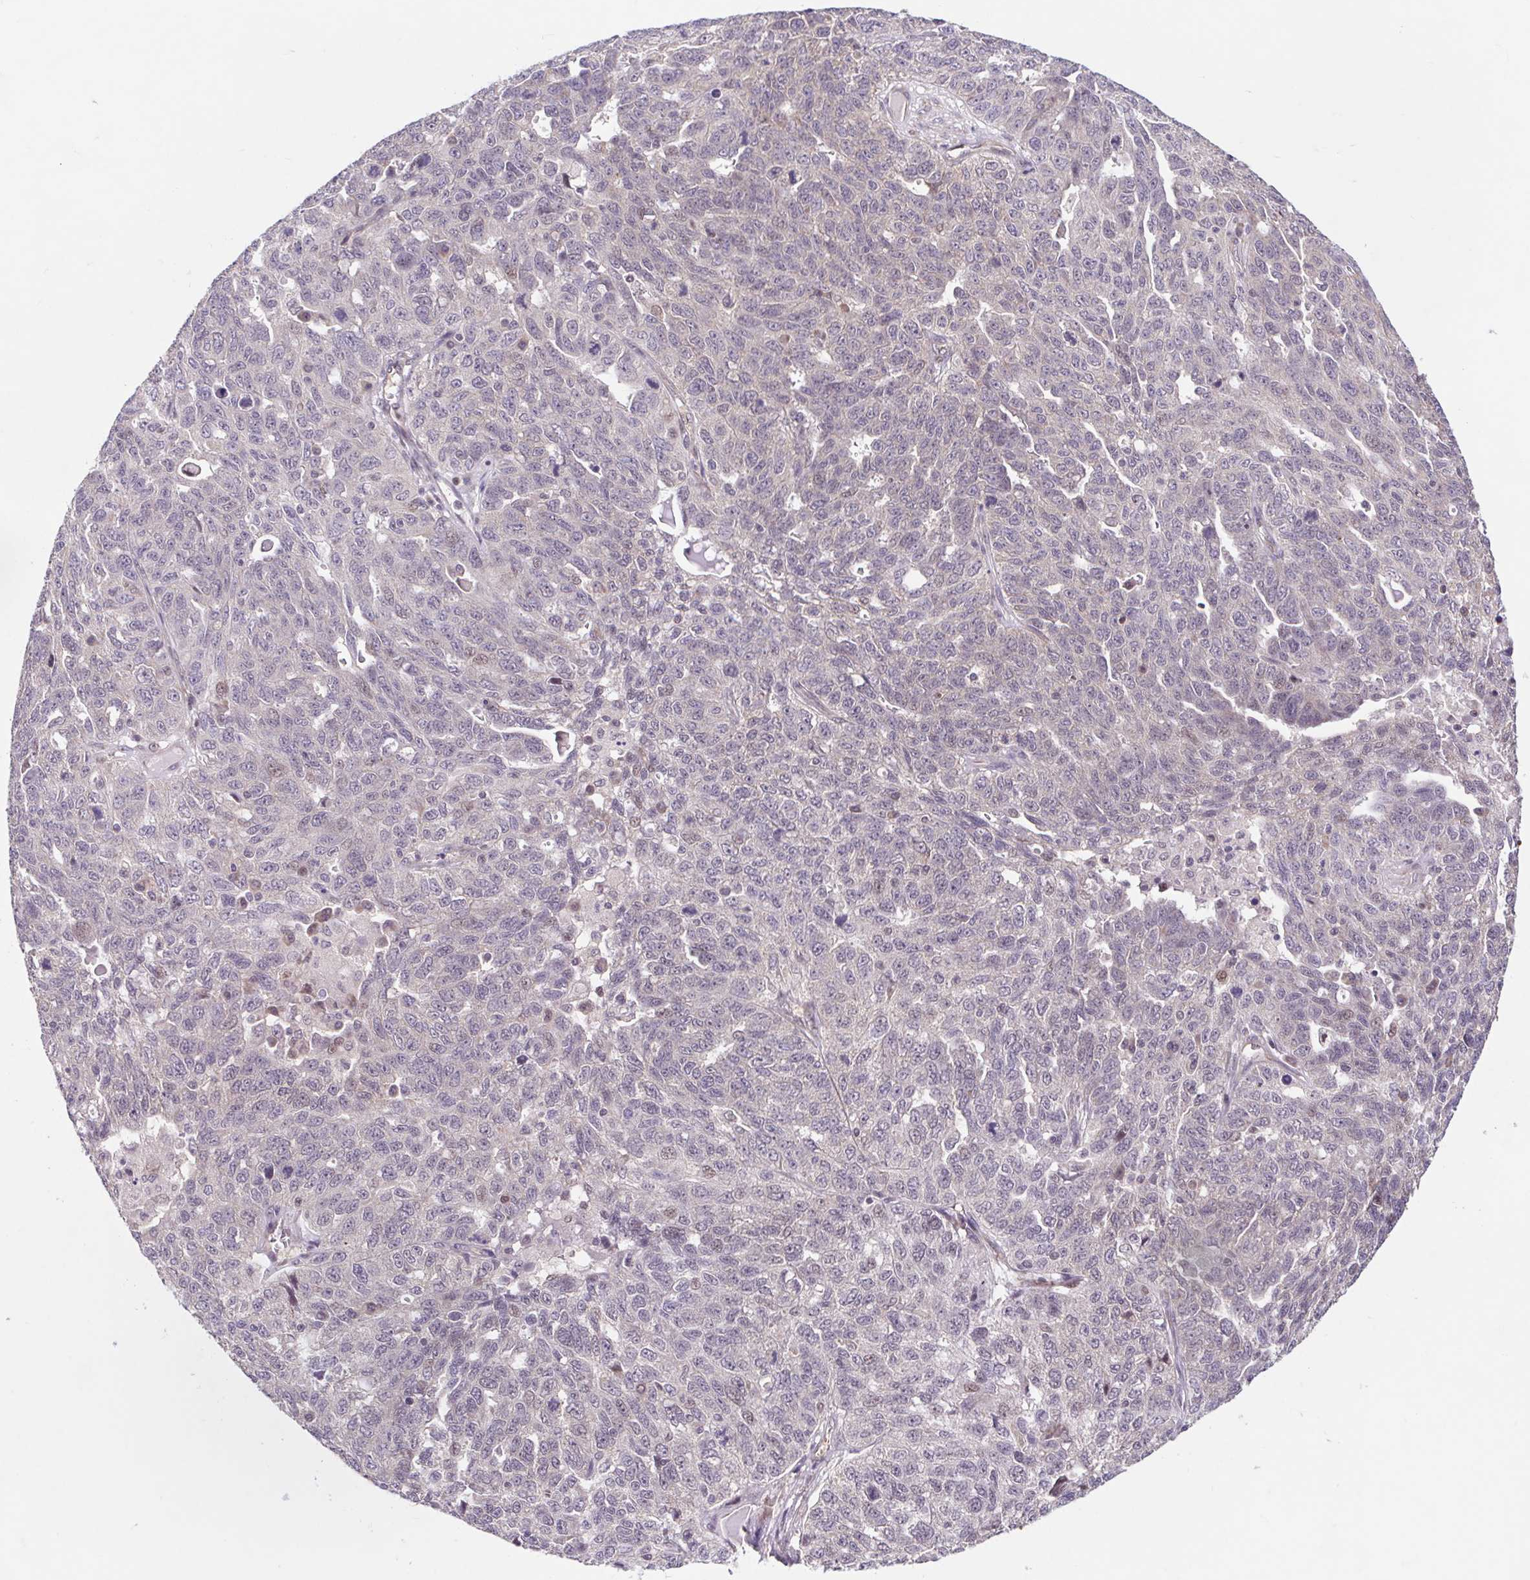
{"staining": {"intensity": "weak", "quantity": "<25%", "location": "nuclear"}, "tissue": "ovarian cancer", "cell_type": "Tumor cells", "image_type": "cancer", "snomed": [{"axis": "morphology", "description": "Cystadenocarcinoma, serous, NOS"}, {"axis": "topography", "description": "Ovary"}], "caption": "IHC image of neoplastic tissue: serous cystadenocarcinoma (ovarian) stained with DAB (3,3'-diaminobenzidine) shows no significant protein expression in tumor cells. (DAB (3,3'-diaminobenzidine) immunohistochemistry visualized using brightfield microscopy, high magnification).", "gene": "HFE", "patient": {"sex": "female", "age": 71}}